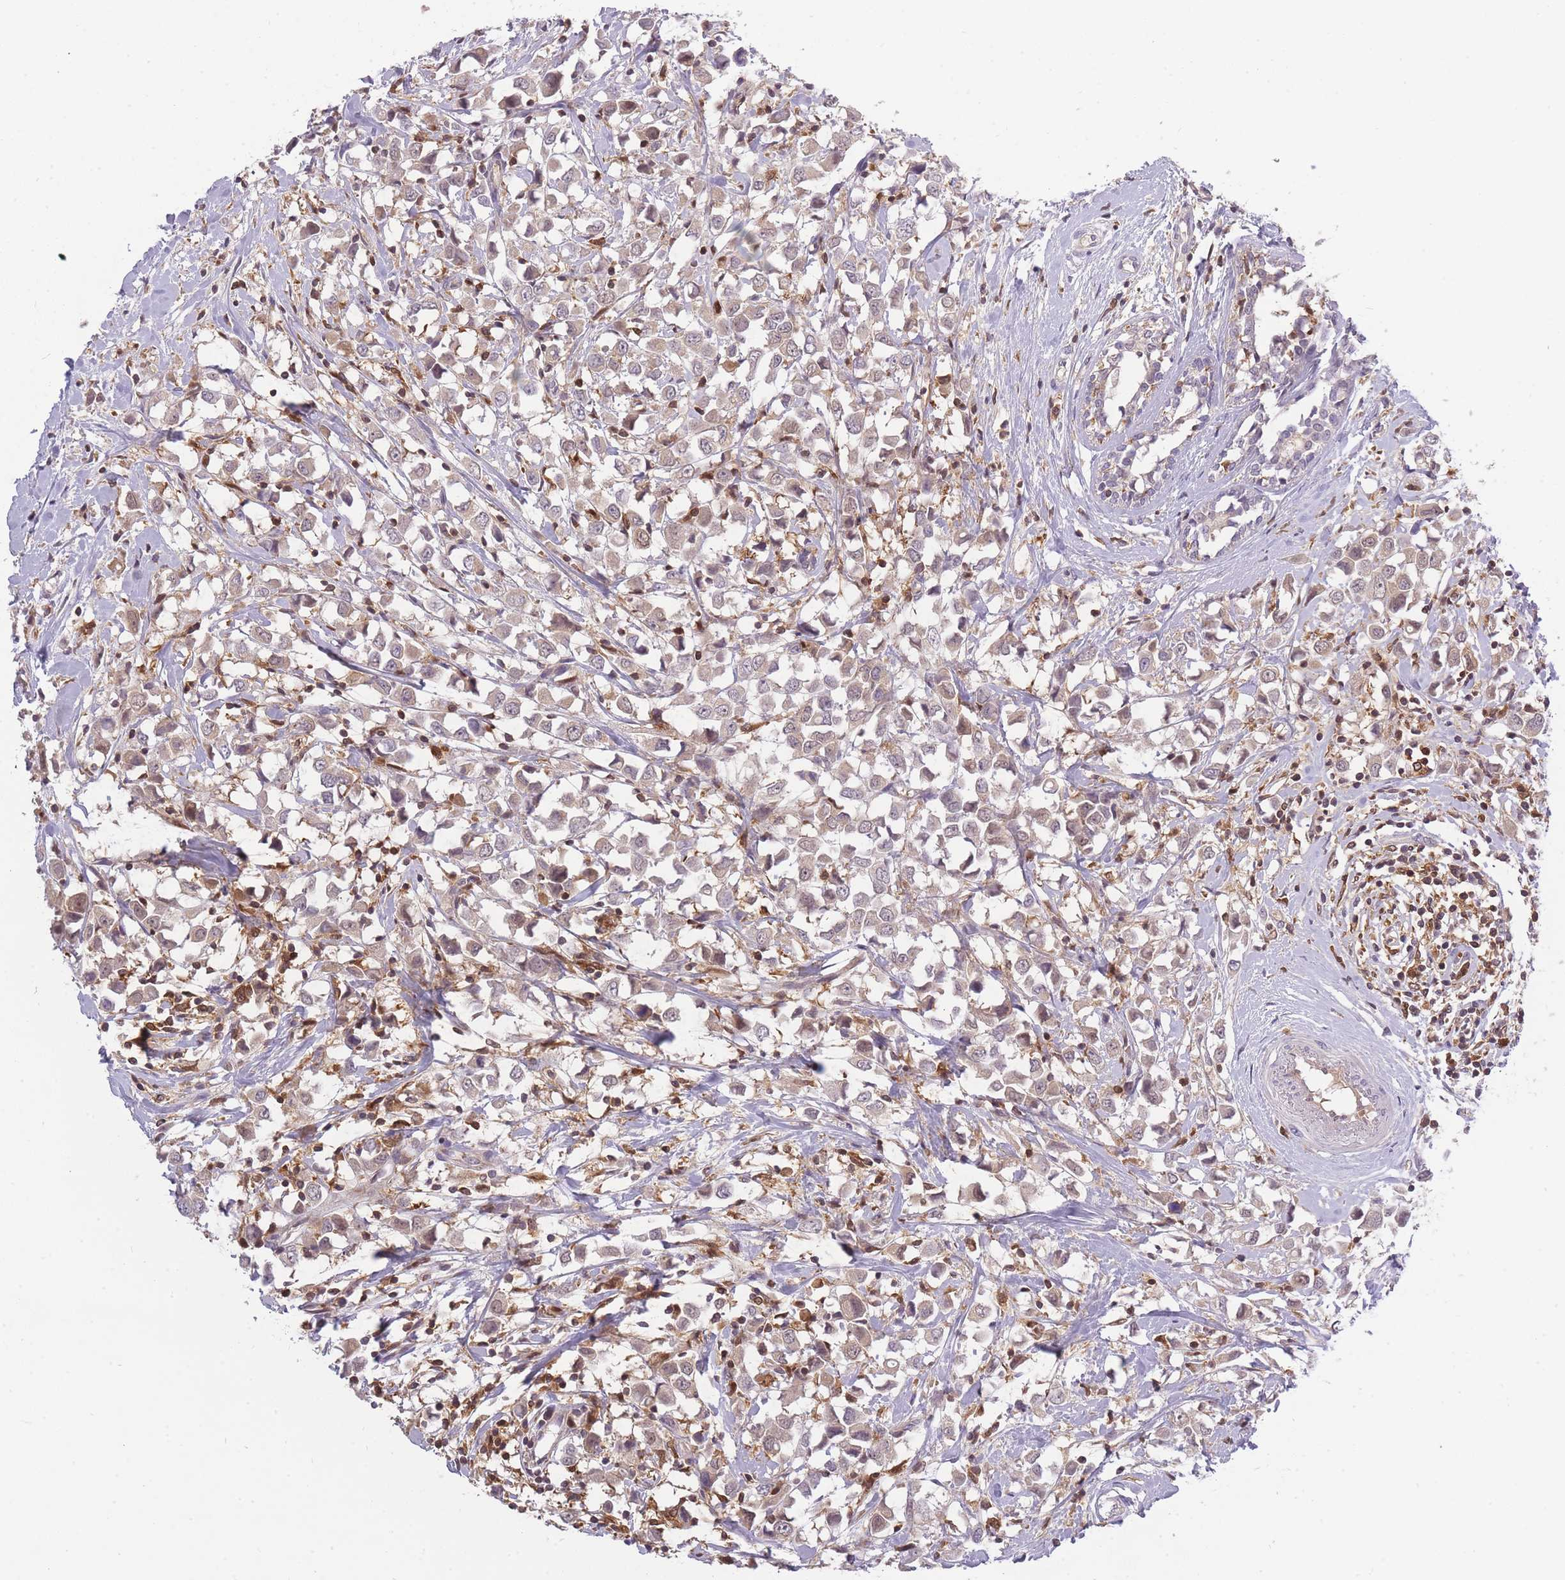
{"staining": {"intensity": "weak", "quantity": "25%-75%", "location": "cytoplasmic/membranous,nuclear"}, "tissue": "breast cancer", "cell_type": "Tumor cells", "image_type": "cancer", "snomed": [{"axis": "morphology", "description": "Duct carcinoma"}, {"axis": "topography", "description": "Breast"}], "caption": "Immunohistochemistry (DAB) staining of breast cancer (invasive ductal carcinoma) shows weak cytoplasmic/membranous and nuclear protein positivity in about 25%-75% of tumor cells. (Stains: DAB in brown, nuclei in blue, Microscopy: brightfield microscopy at high magnification).", "gene": "CXorf38", "patient": {"sex": "female", "age": 61}}